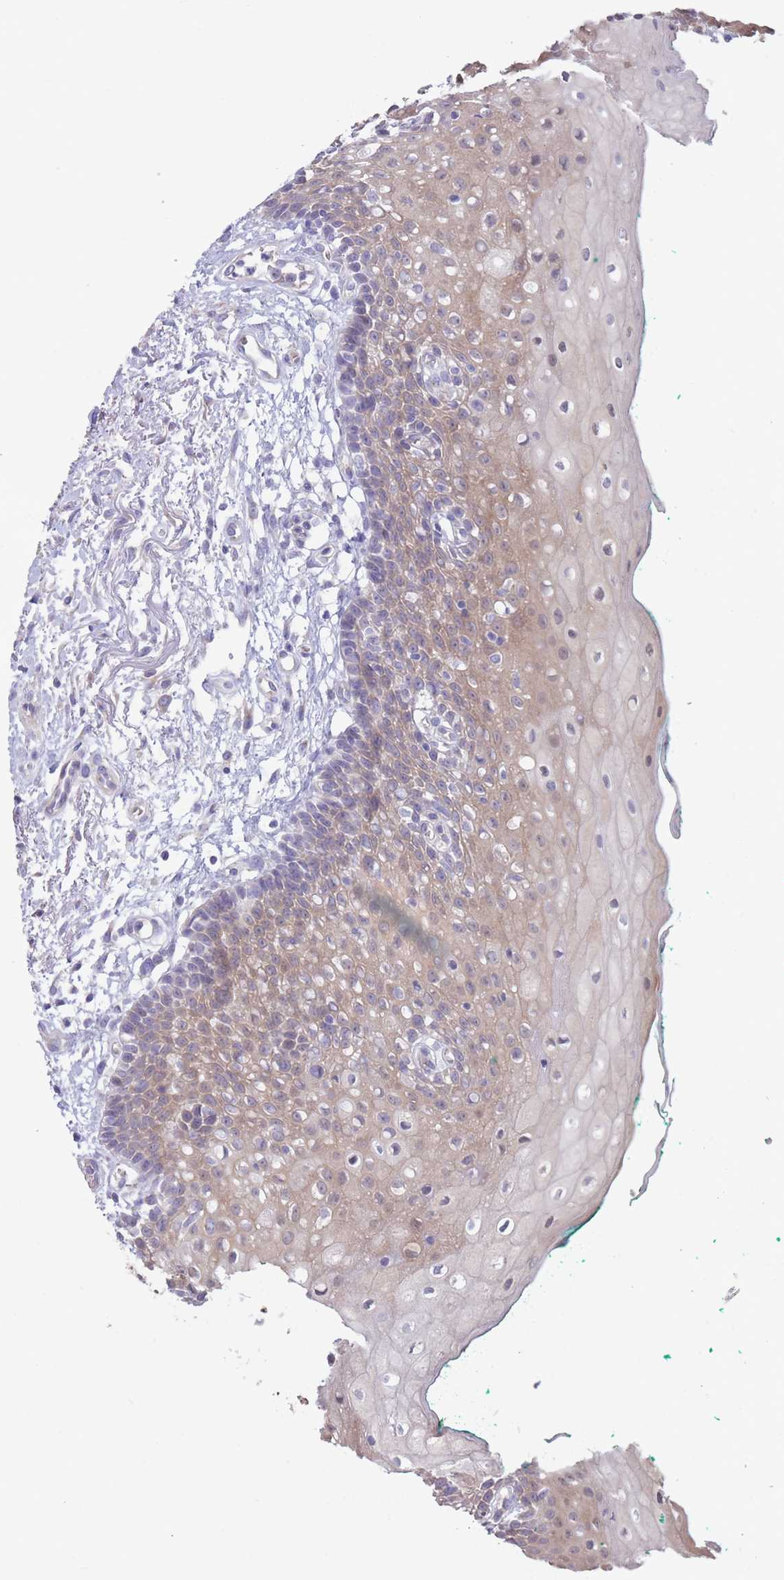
{"staining": {"intensity": "moderate", "quantity": "25%-75%", "location": "cytoplasmic/membranous"}, "tissue": "oral mucosa", "cell_type": "Squamous epithelial cells", "image_type": "normal", "snomed": [{"axis": "morphology", "description": "Normal tissue, NOS"}, {"axis": "morphology", "description": "Squamous cell carcinoma, NOS"}, {"axis": "topography", "description": "Oral tissue"}, {"axis": "topography", "description": "Tounge, NOS"}, {"axis": "topography", "description": "Head-Neck"}], "caption": "Squamous epithelial cells exhibit medium levels of moderate cytoplasmic/membranous staining in about 25%-75% of cells in normal oral mucosa. The staining was performed using DAB (3,3'-diaminobenzidine), with brown indicating positive protein expression. Nuclei are stained blue with hematoxylin.", "gene": "ALS2CL", "patient": {"sex": "male", "age": 79}}